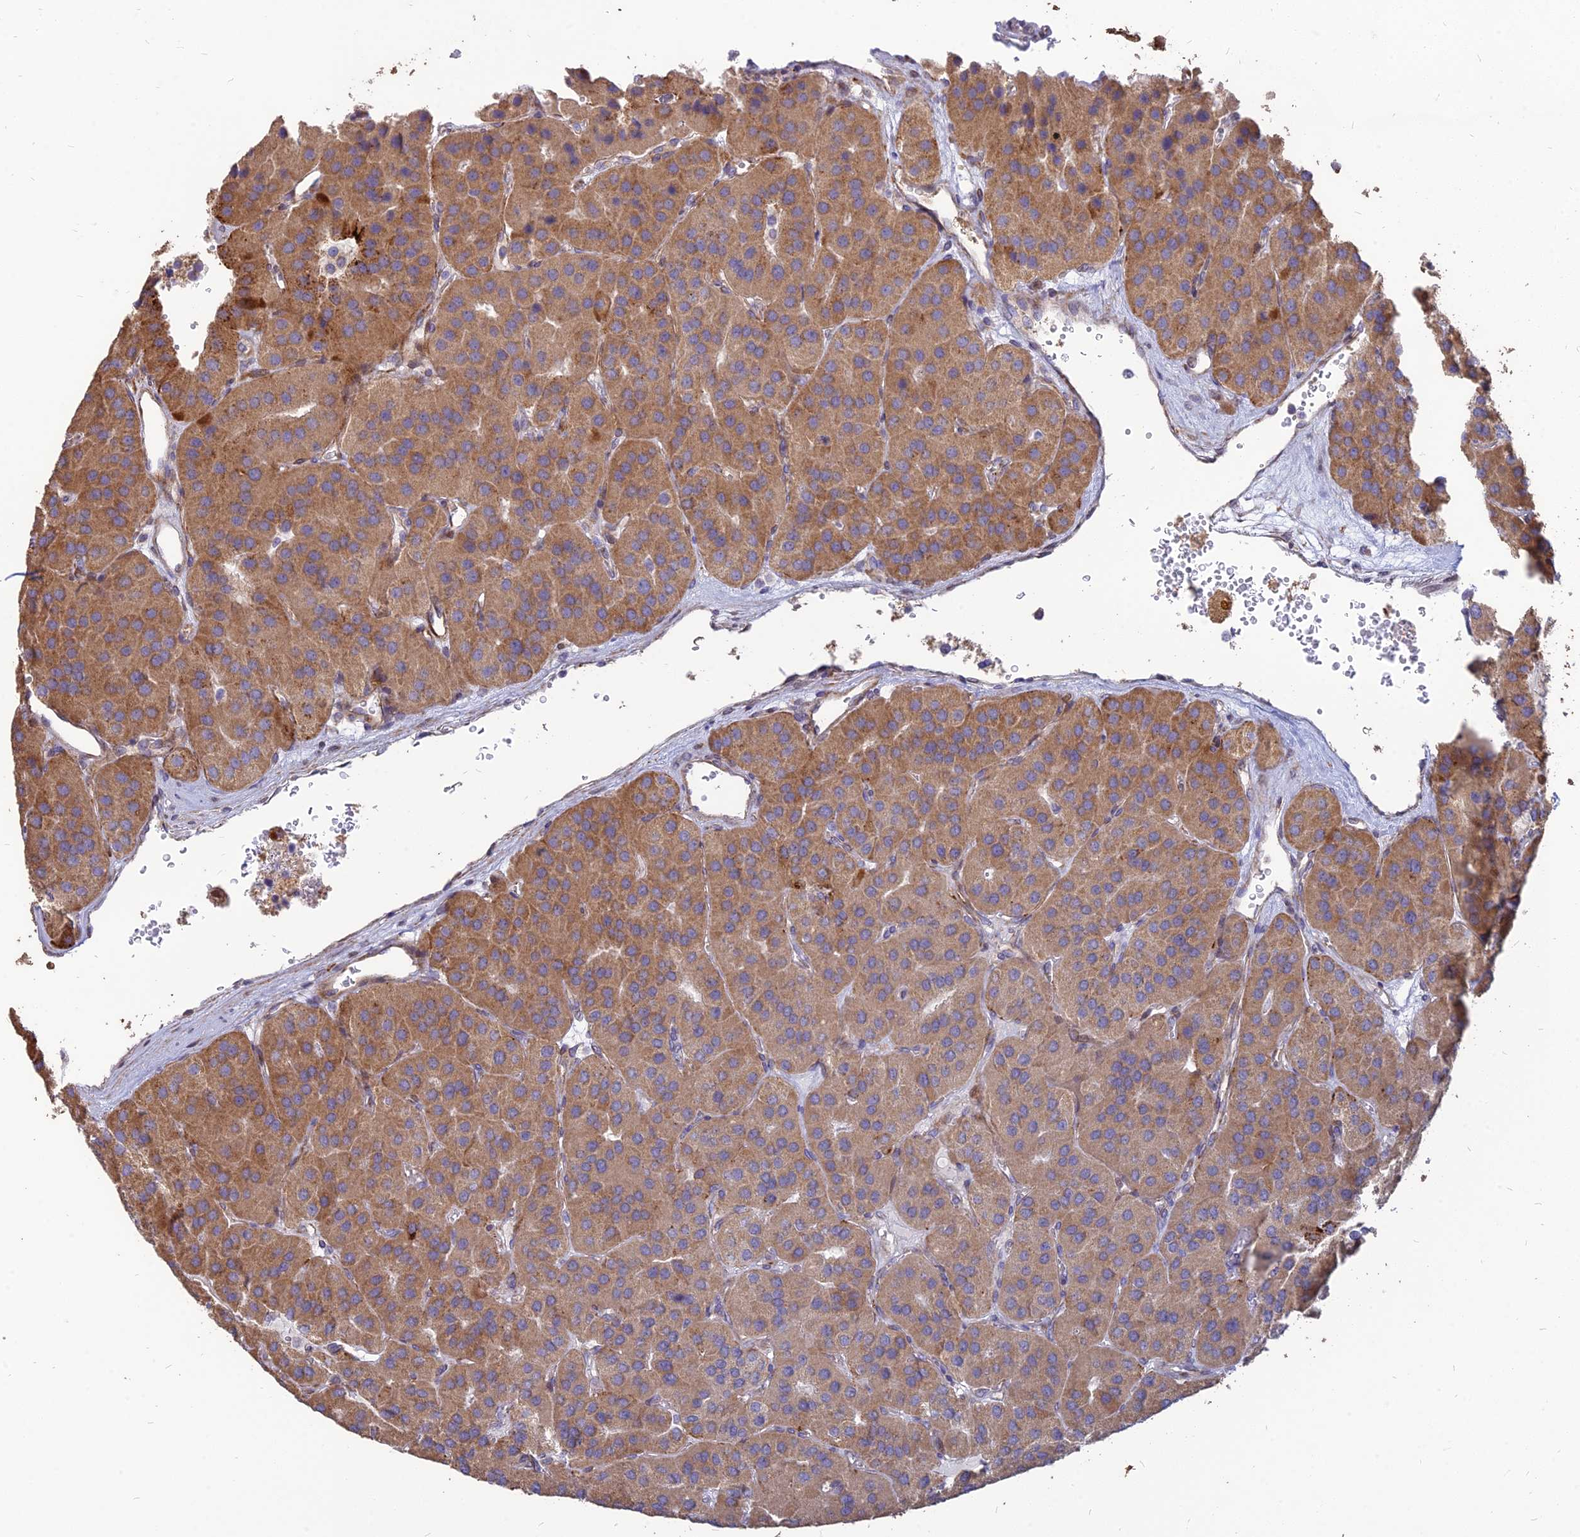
{"staining": {"intensity": "moderate", "quantity": ">75%", "location": "cytoplasmic/membranous"}, "tissue": "parathyroid gland", "cell_type": "Glandular cells", "image_type": "normal", "snomed": [{"axis": "morphology", "description": "Normal tissue, NOS"}, {"axis": "morphology", "description": "Adenoma, NOS"}, {"axis": "topography", "description": "Parathyroid gland"}], "caption": "Glandular cells display medium levels of moderate cytoplasmic/membranous staining in about >75% of cells in normal human parathyroid gland. The staining was performed using DAB (3,3'-diaminobenzidine) to visualize the protein expression in brown, while the nuclei were stained in blue with hematoxylin (Magnification: 20x).", "gene": "ST3GAL6", "patient": {"sex": "female", "age": 86}}